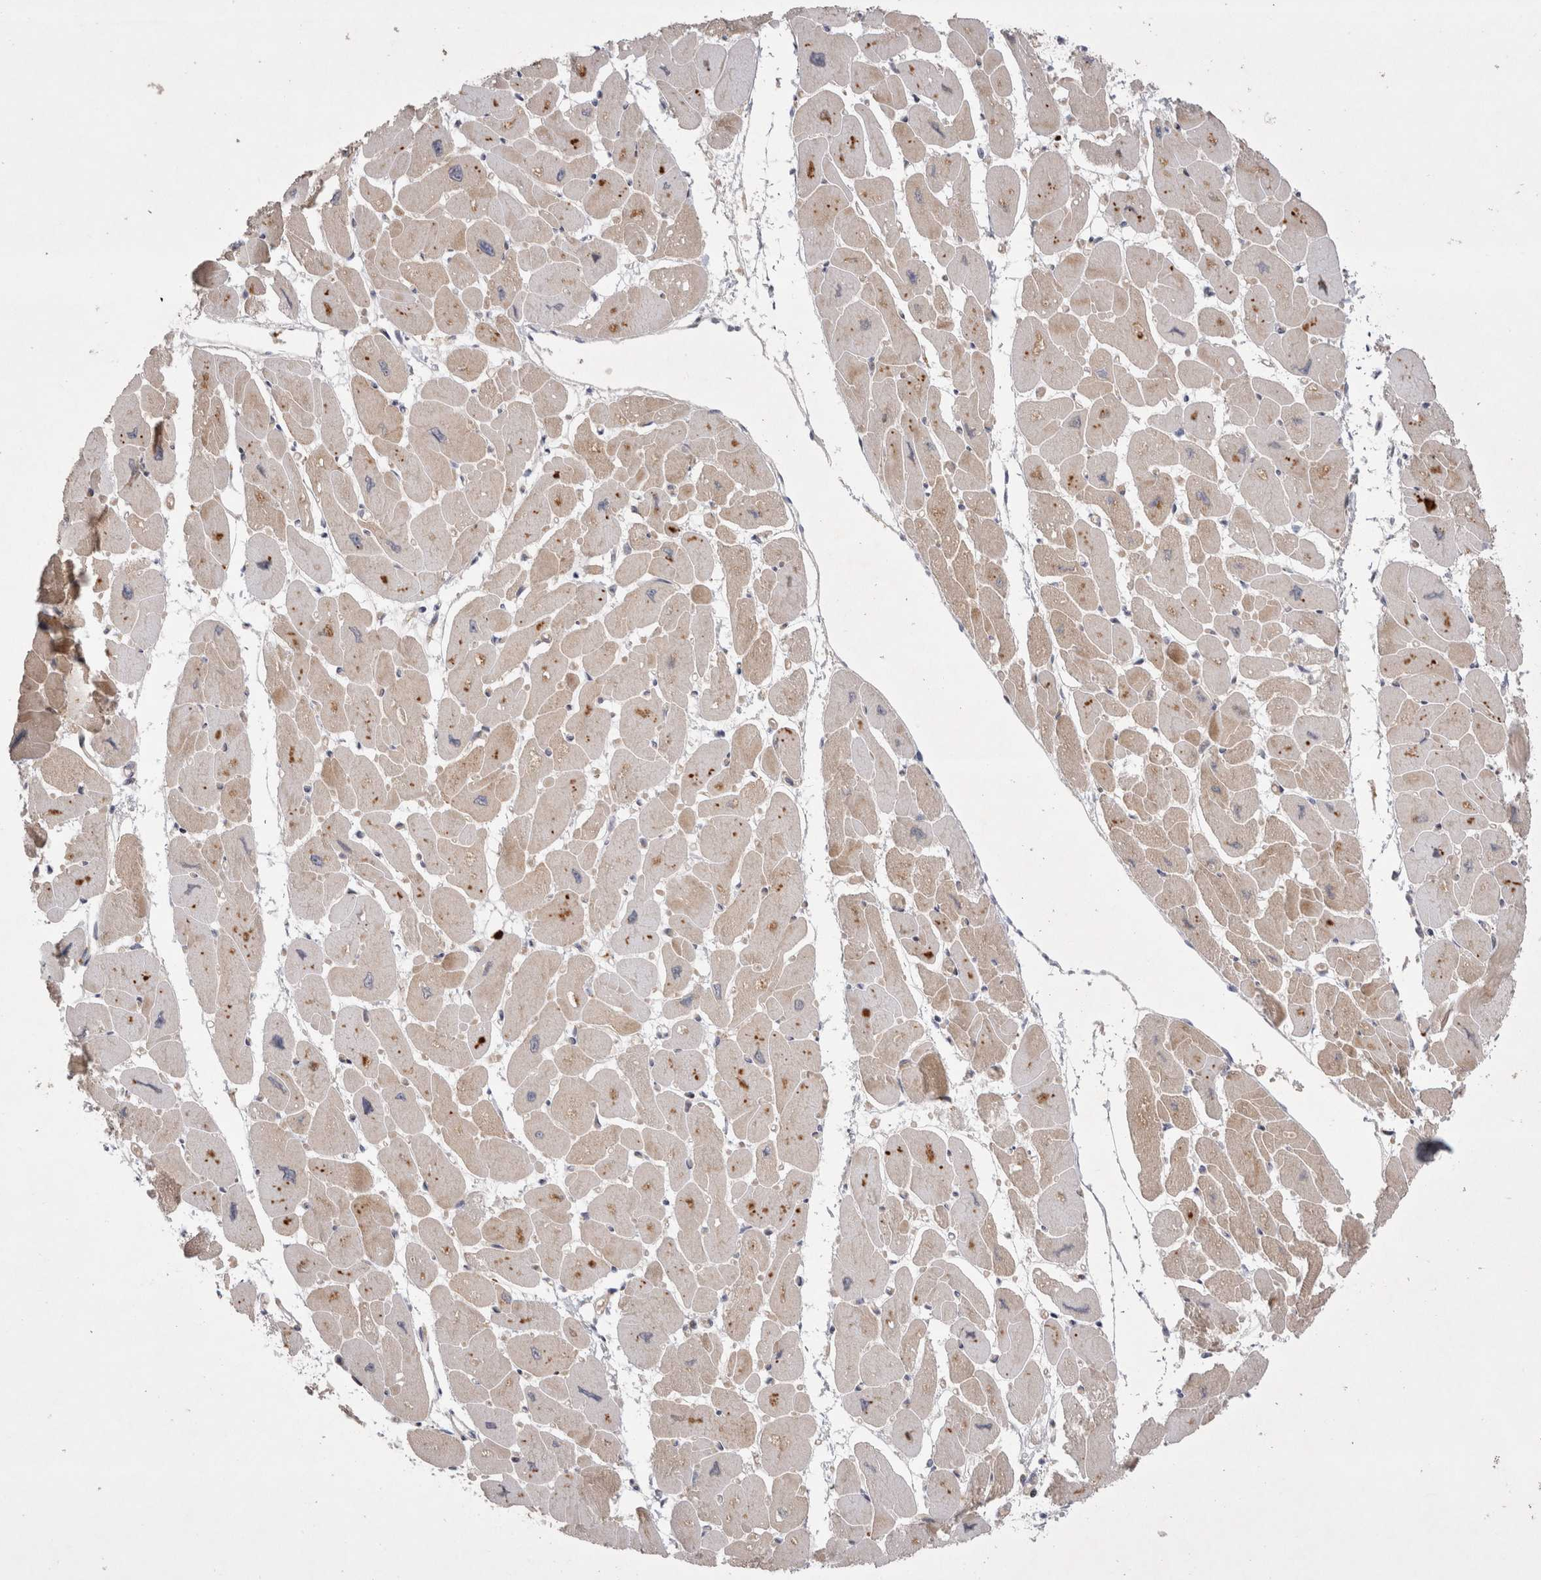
{"staining": {"intensity": "moderate", "quantity": ">75%", "location": "cytoplasmic/membranous"}, "tissue": "heart muscle", "cell_type": "Cardiomyocytes", "image_type": "normal", "snomed": [{"axis": "morphology", "description": "Normal tissue, NOS"}, {"axis": "topography", "description": "Heart"}], "caption": "Brown immunohistochemical staining in unremarkable human heart muscle shows moderate cytoplasmic/membranous positivity in approximately >75% of cardiomyocytes. (Stains: DAB in brown, nuclei in blue, Microscopy: brightfield microscopy at high magnification).", "gene": "PLEKHM1", "patient": {"sex": "female", "age": 54}}